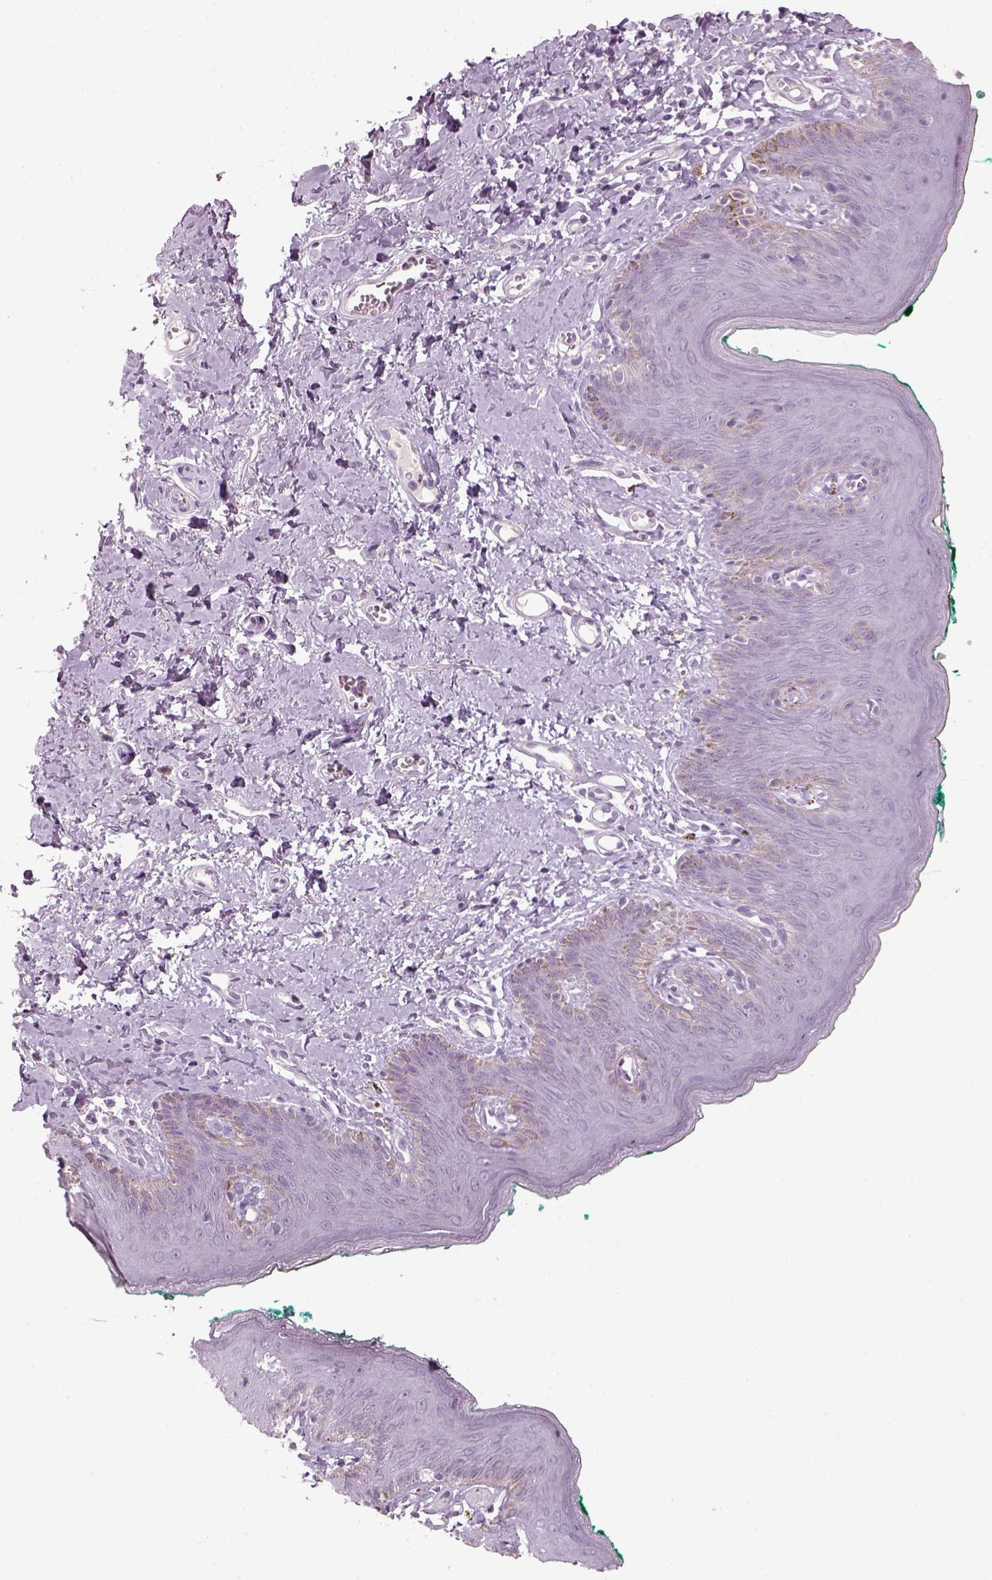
{"staining": {"intensity": "negative", "quantity": "none", "location": "none"}, "tissue": "skin", "cell_type": "Epidermal cells", "image_type": "normal", "snomed": [{"axis": "morphology", "description": "Normal tissue, NOS"}, {"axis": "topography", "description": "Vulva"}], "caption": "This is a histopathology image of IHC staining of normal skin, which shows no positivity in epidermal cells. Nuclei are stained in blue.", "gene": "SLC6A2", "patient": {"sex": "female", "age": 66}}